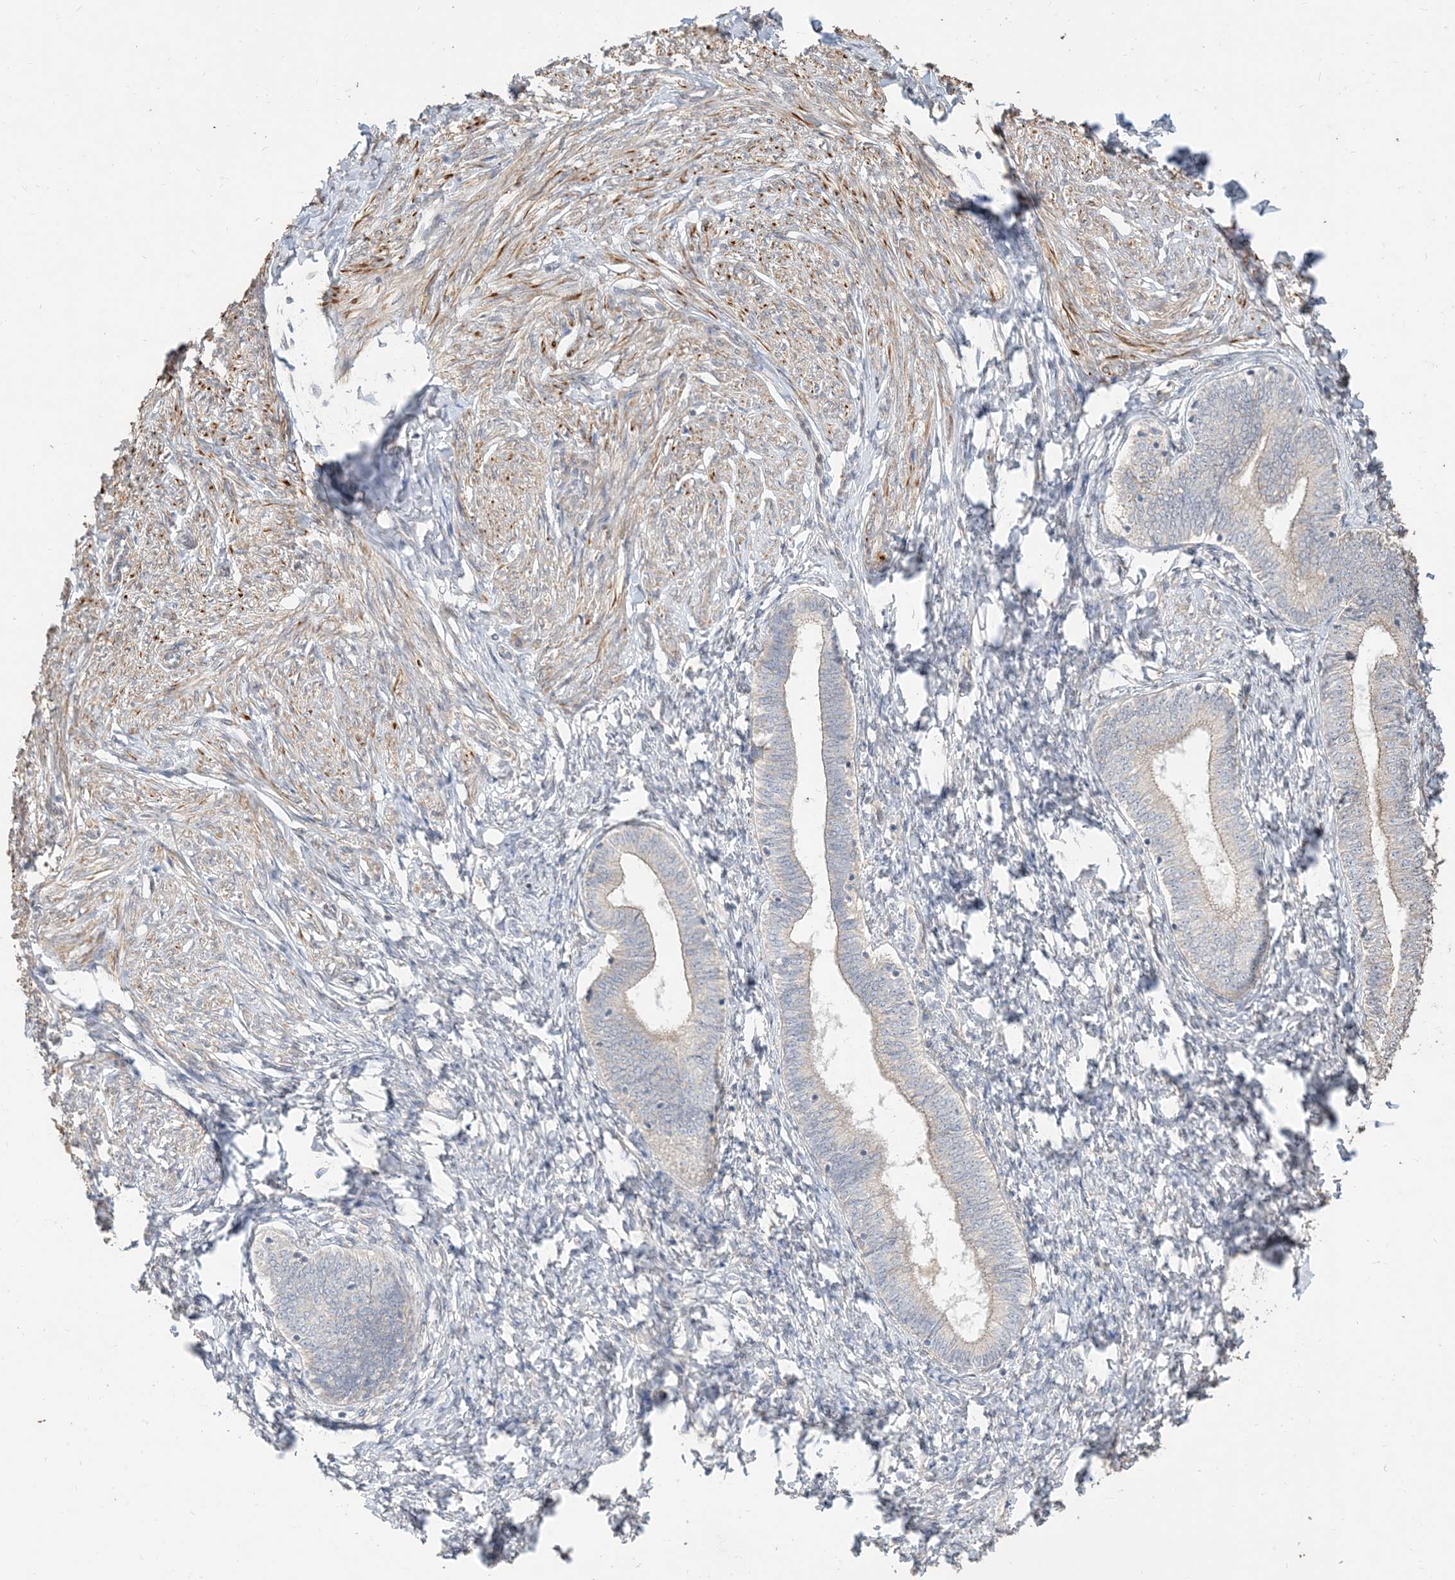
{"staining": {"intensity": "negative", "quantity": "none", "location": "none"}, "tissue": "endometrium", "cell_type": "Cells in endometrial stroma", "image_type": "normal", "snomed": [{"axis": "morphology", "description": "Normal tissue, NOS"}, {"axis": "topography", "description": "Endometrium"}], "caption": "Immunohistochemistry (IHC) of unremarkable endometrium displays no staining in cells in endometrial stroma. (DAB (3,3'-diaminobenzidine) immunohistochemistry (IHC) with hematoxylin counter stain).", "gene": "RNF175", "patient": {"sex": "female", "age": 72}}